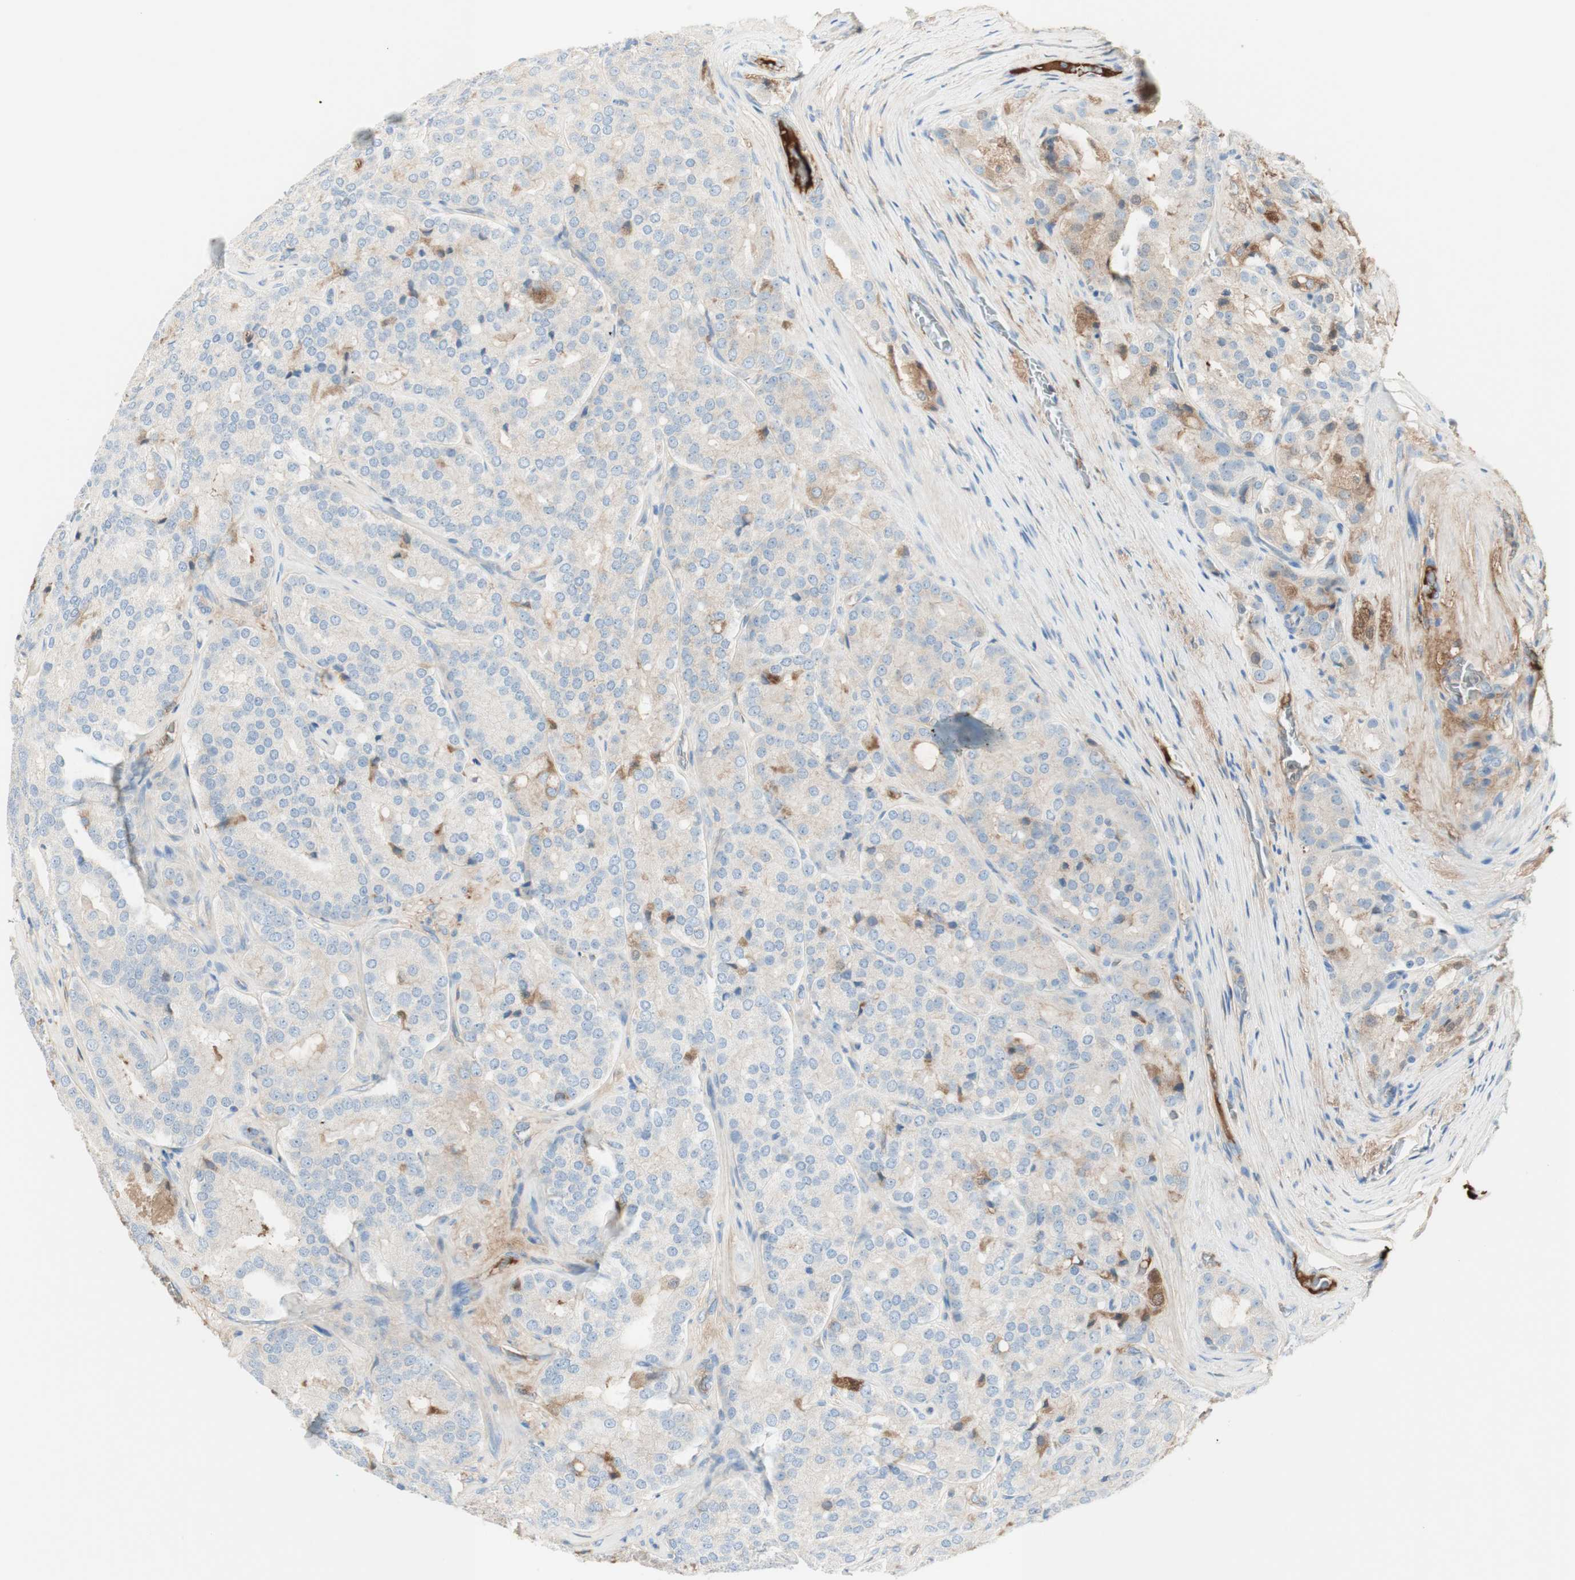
{"staining": {"intensity": "moderate", "quantity": "<25%", "location": "cytoplasmic/membranous"}, "tissue": "prostate cancer", "cell_type": "Tumor cells", "image_type": "cancer", "snomed": [{"axis": "morphology", "description": "Adenocarcinoma, High grade"}, {"axis": "topography", "description": "Prostate"}], "caption": "This is an image of immunohistochemistry (IHC) staining of prostate cancer, which shows moderate expression in the cytoplasmic/membranous of tumor cells.", "gene": "KNG1", "patient": {"sex": "male", "age": 65}}